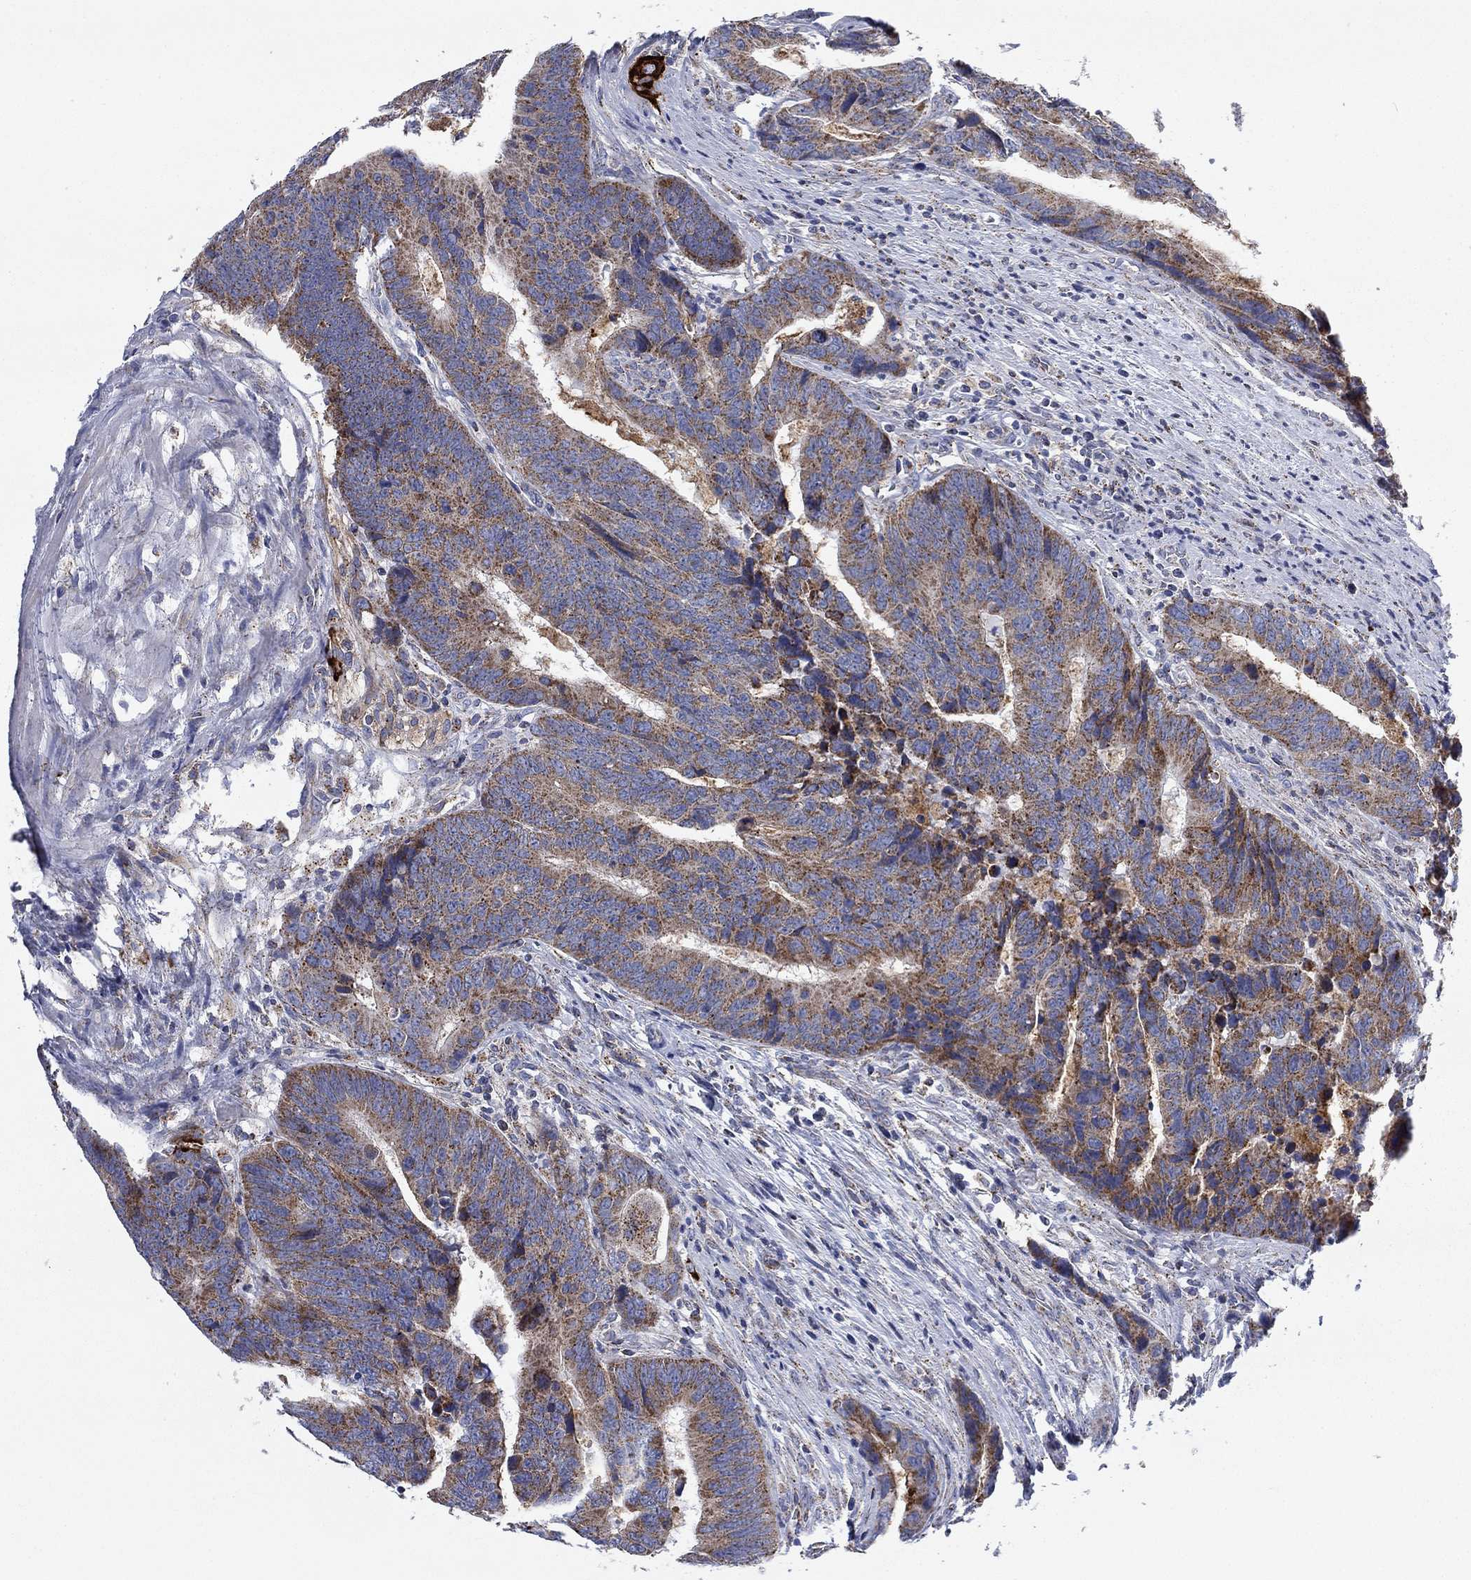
{"staining": {"intensity": "moderate", "quantity": "25%-75%", "location": "cytoplasmic/membranous"}, "tissue": "colorectal cancer", "cell_type": "Tumor cells", "image_type": "cancer", "snomed": [{"axis": "morphology", "description": "Adenocarcinoma, NOS"}, {"axis": "topography", "description": "Colon"}], "caption": "High-power microscopy captured an immunohistochemistry image of adenocarcinoma (colorectal), revealing moderate cytoplasmic/membranous positivity in approximately 25%-75% of tumor cells.", "gene": "NACAD", "patient": {"sex": "female", "age": 56}}